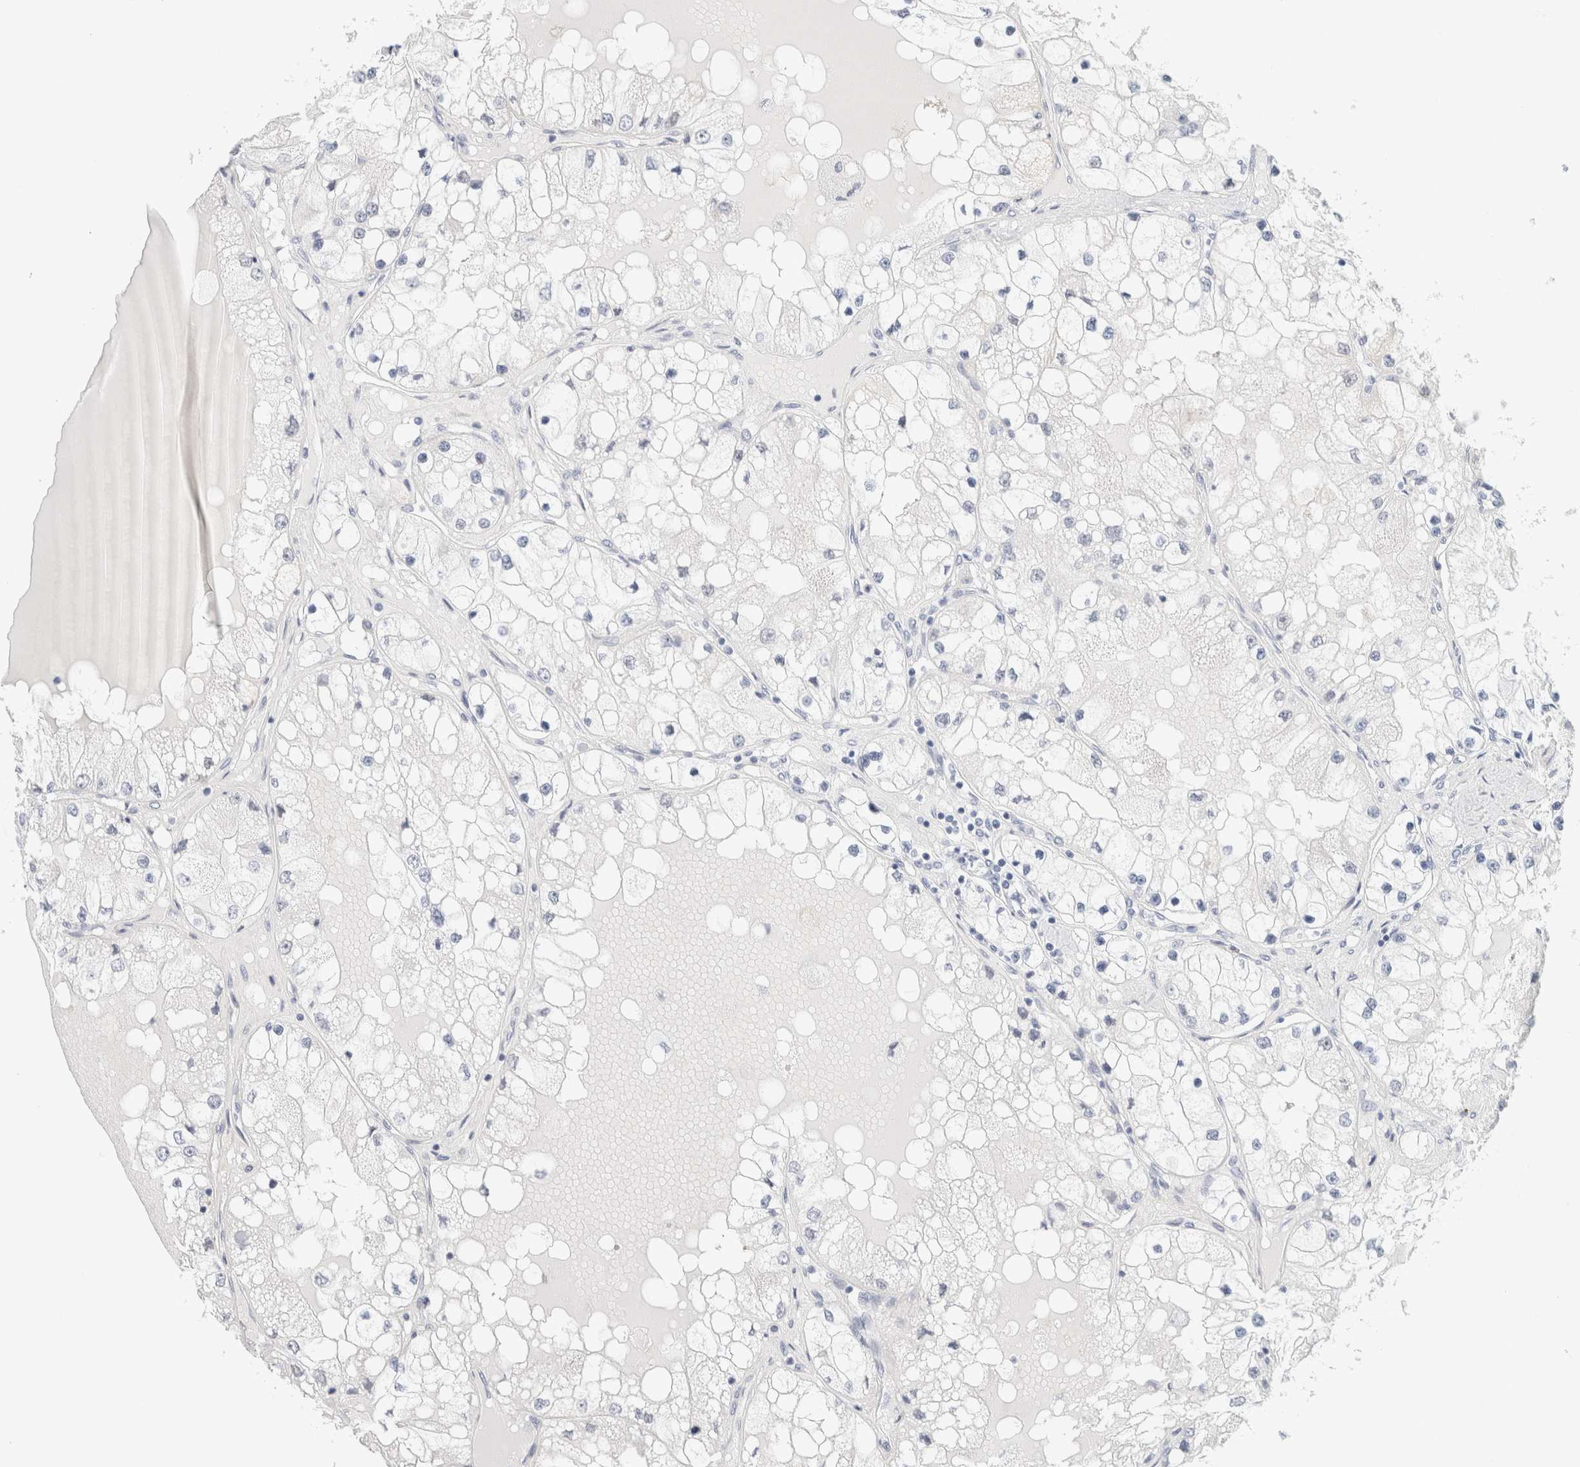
{"staining": {"intensity": "negative", "quantity": "none", "location": "none"}, "tissue": "renal cancer", "cell_type": "Tumor cells", "image_type": "cancer", "snomed": [{"axis": "morphology", "description": "Adenocarcinoma, NOS"}, {"axis": "topography", "description": "Kidney"}], "caption": "Immunohistochemistry (IHC) histopathology image of neoplastic tissue: renal cancer (adenocarcinoma) stained with DAB (3,3'-diaminobenzidine) demonstrates no significant protein positivity in tumor cells.", "gene": "RTN4", "patient": {"sex": "male", "age": 68}}